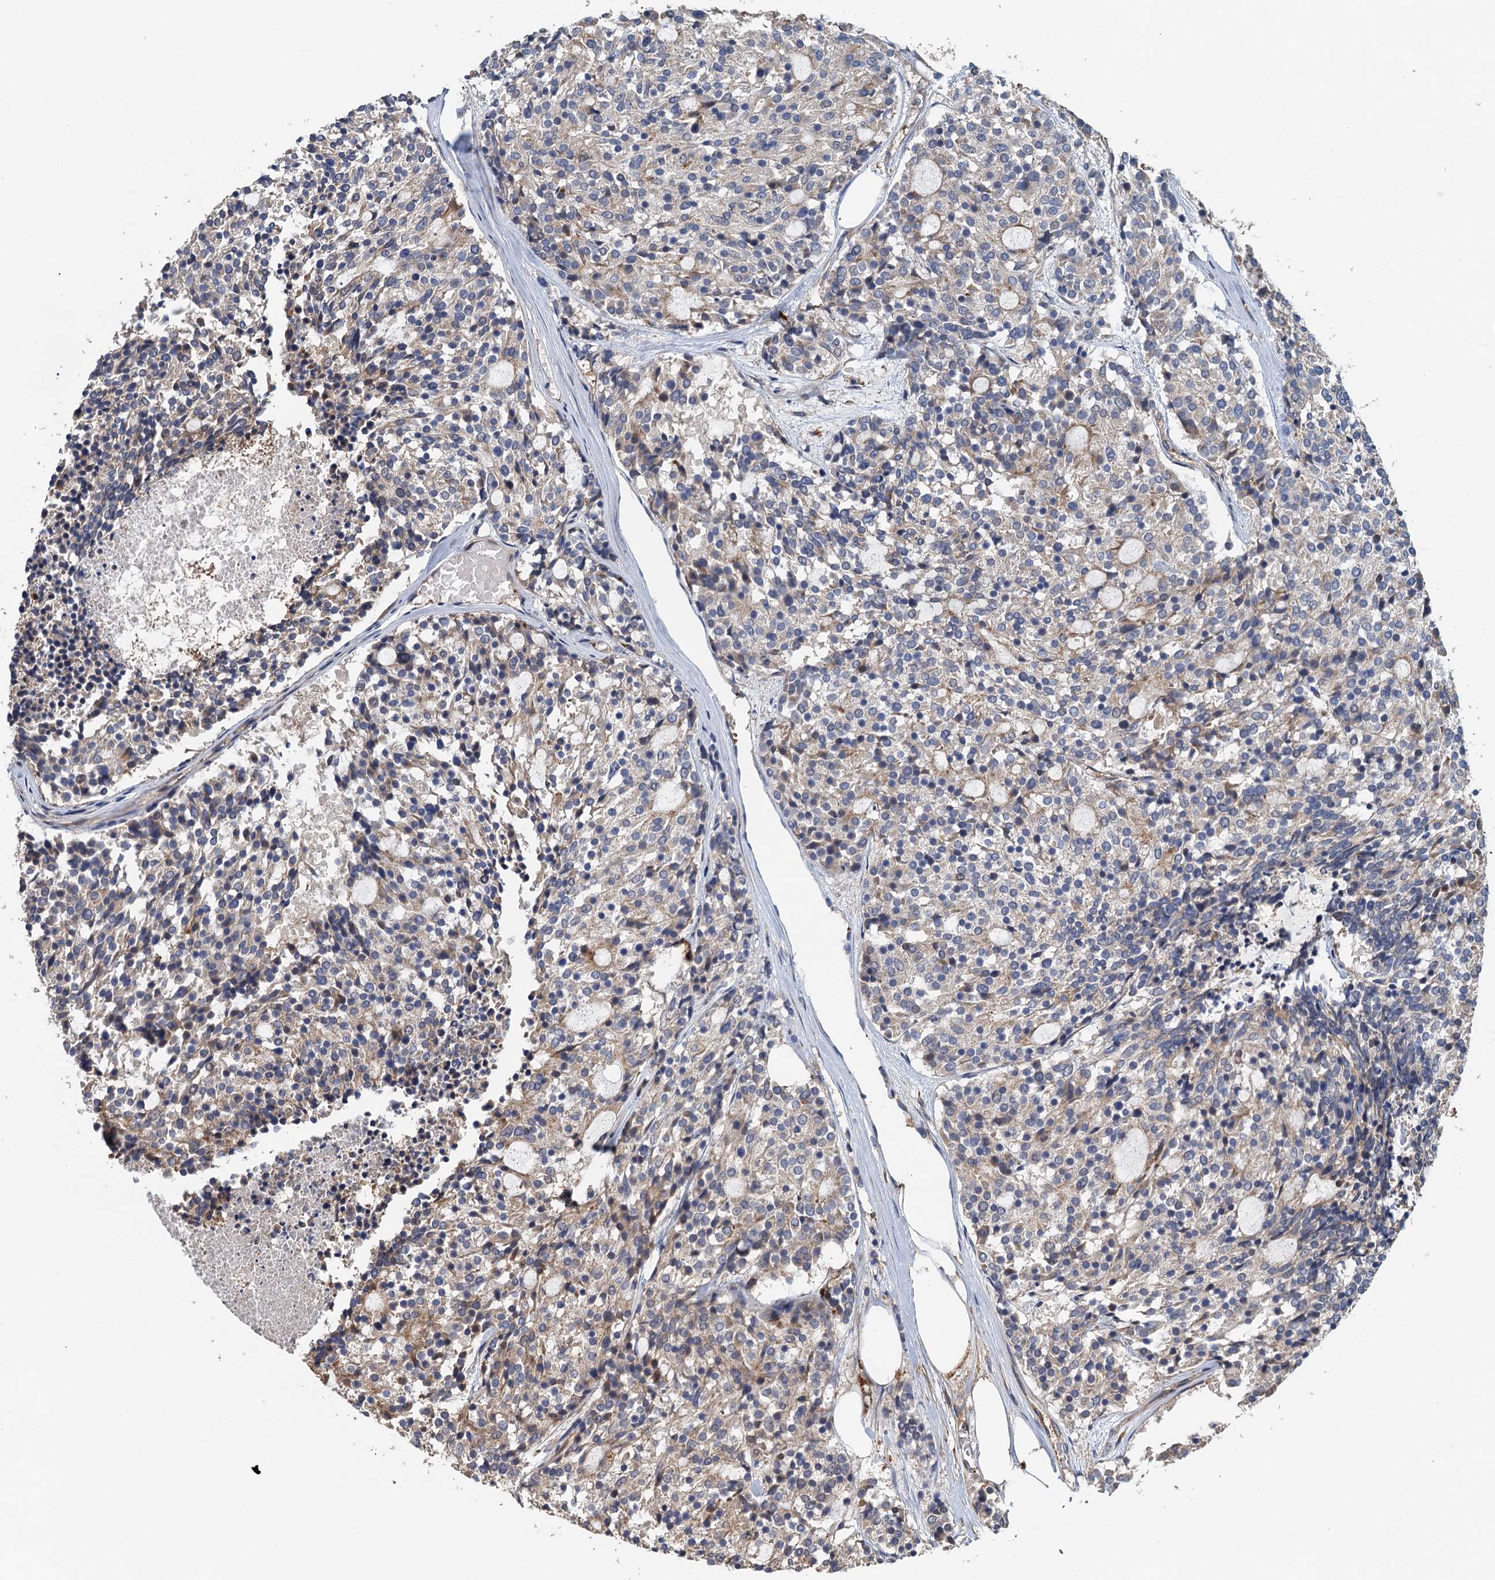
{"staining": {"intensity": "weak", "quantity": "<25%", "location": "cytoplasmic/membranous"}, "tissue": "carcinoid", "cell_type": "Tumor cells", "image_type": "cancer", "snomed": [{"axis": "morphology", "description": "Carcinoid, malignant, NOS"}, {"axis": "topography", "description": "Pancreas"}], "caption": "Malignant carcinoid stained for a protein using immunohistochemistry (IHC) shows no expression tumor cells.", "gene": "MEAK7", "patient": {"sex": "female", "age": 54}}